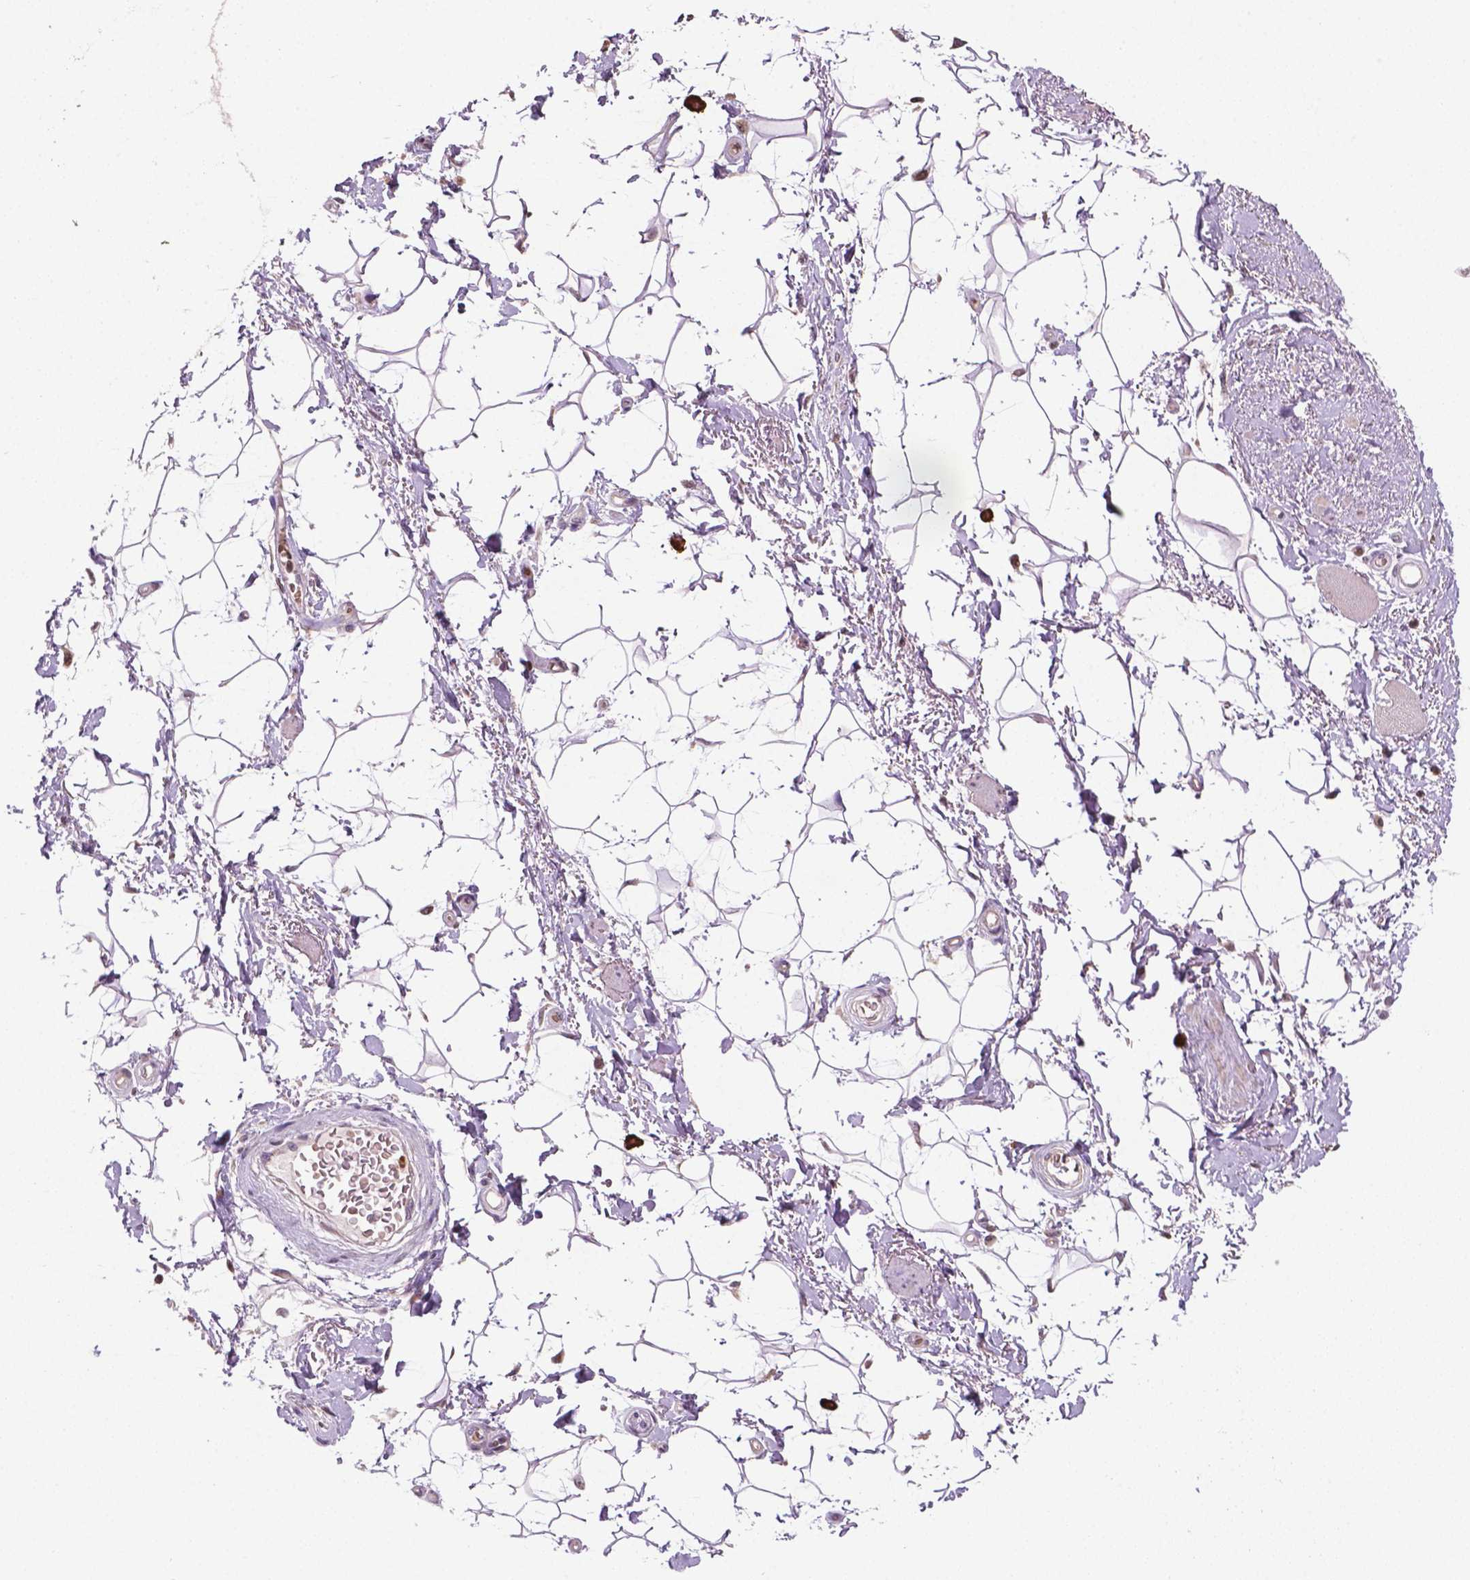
{"staining": {"intensity": "negative", "quantity": "none", "location": "none"}, "tissue": "adipose tissue", "cell_type": "Adipocytes", "image_type": "normal", "snomed": [{"axis": "morphology", "description": "Normal tissue, NOS"}, {"axis": "topography", "description": "Anal"}, {"axis": "topography", "description": "Peripheral nerve tissue"}], "caption": "A high-resolution photomicrograph shows immunohistochemistry staining of normal adipose tissue, which displays no significant positivity in adipocytes.", "gene": "NTNG2", "patient": {"sex": "male", "age": 51}}